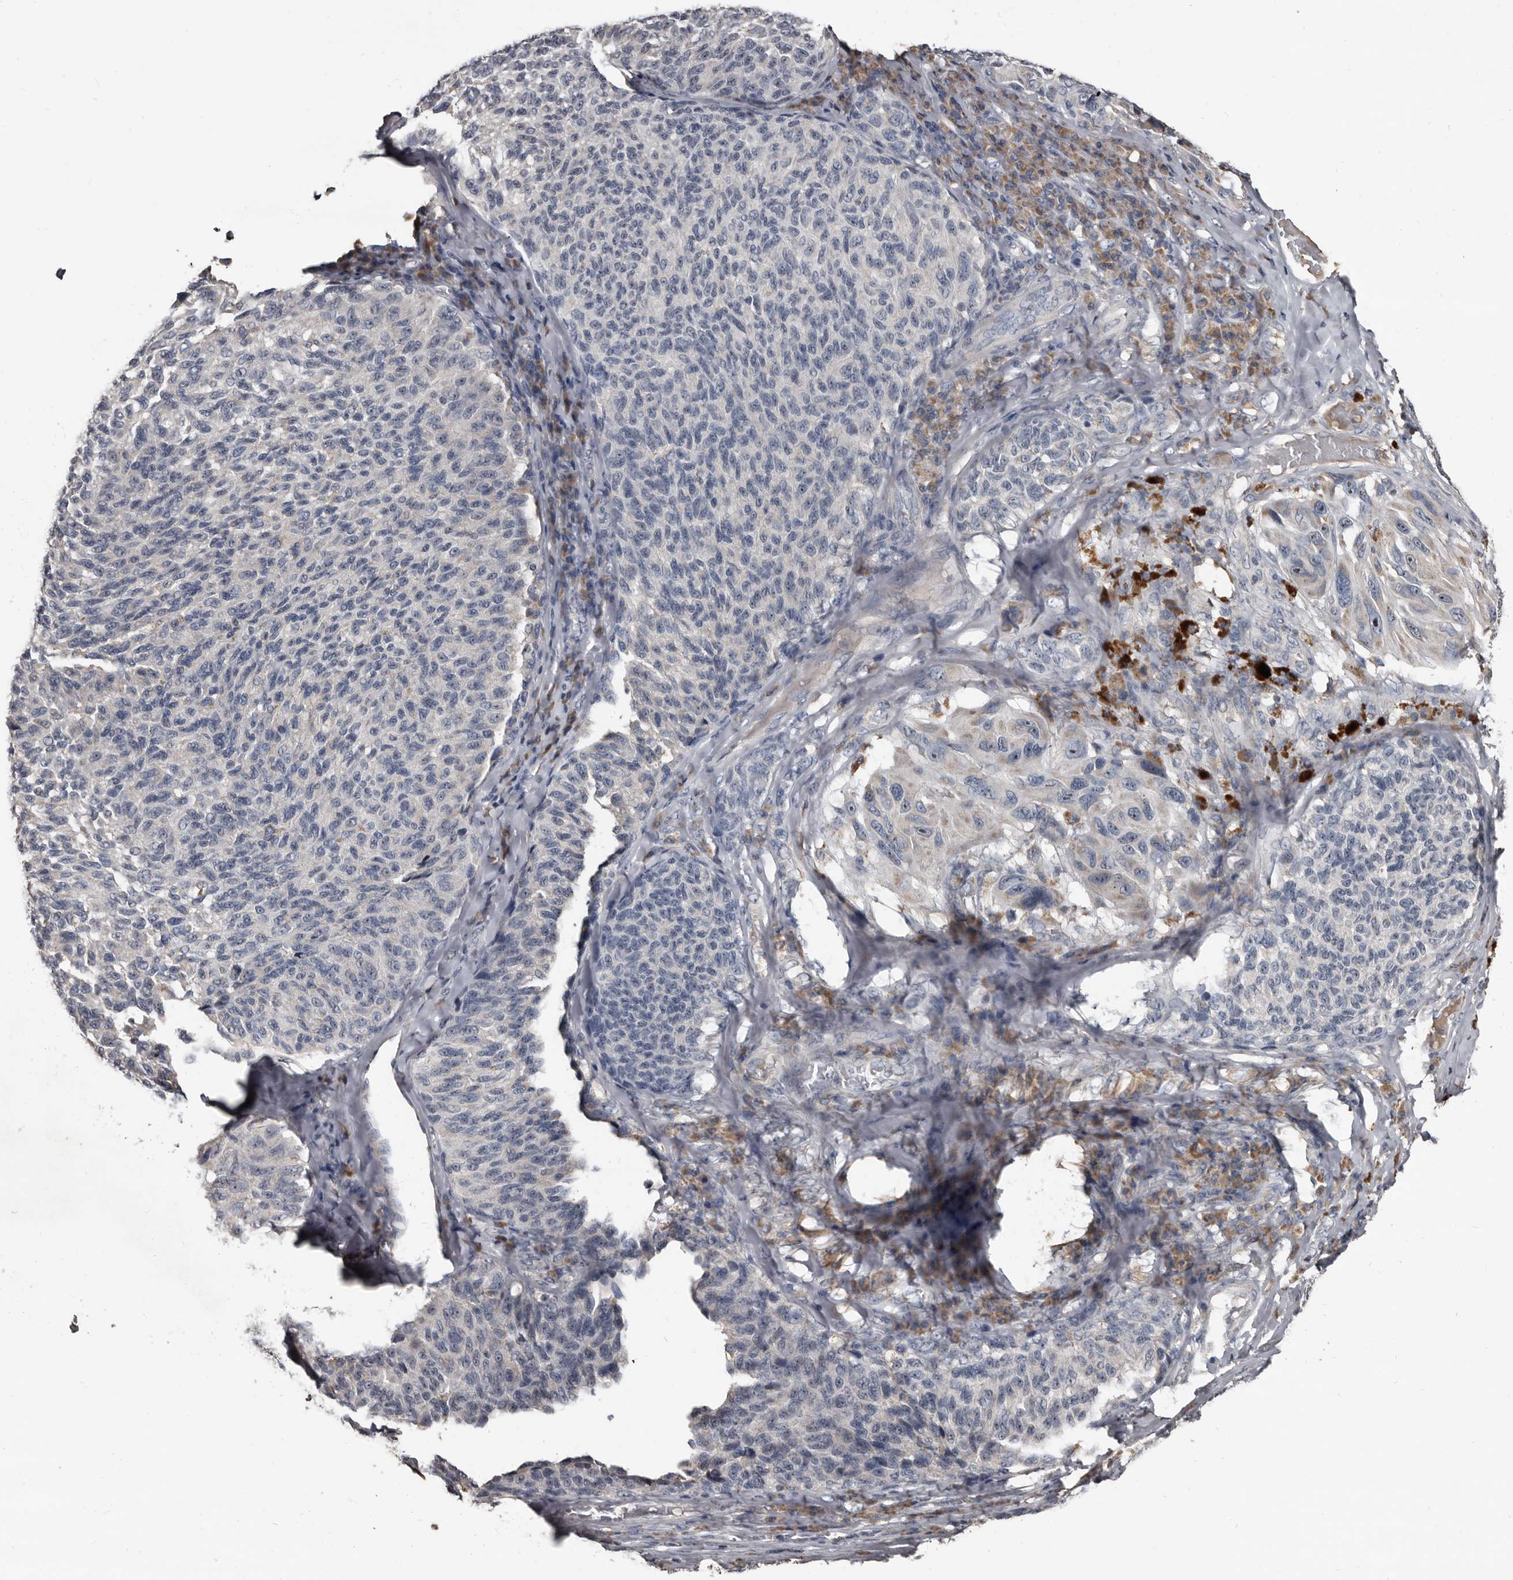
{"staining": {"intensity": "negative", "quantity": "none", "location": "none"}, "tissue": "melanoma", "cell_type": "Tumor cells", "image_type": "cancer", "snomed": [{"axis": "morphology", "description": "Malignant melanoma, NOS"}, {"axis": "topography", "description": "Skin"}], "caption": "DAB (3,3'-diaminobenzidine) immunohistochemical staining of human malignant melanoma shows no significant positivity in tumor cells. (DAB immunohistochemistry (IHC), high magnification).", "gene": "GREB1", "patient": {"sex": "female", "age": 73}}